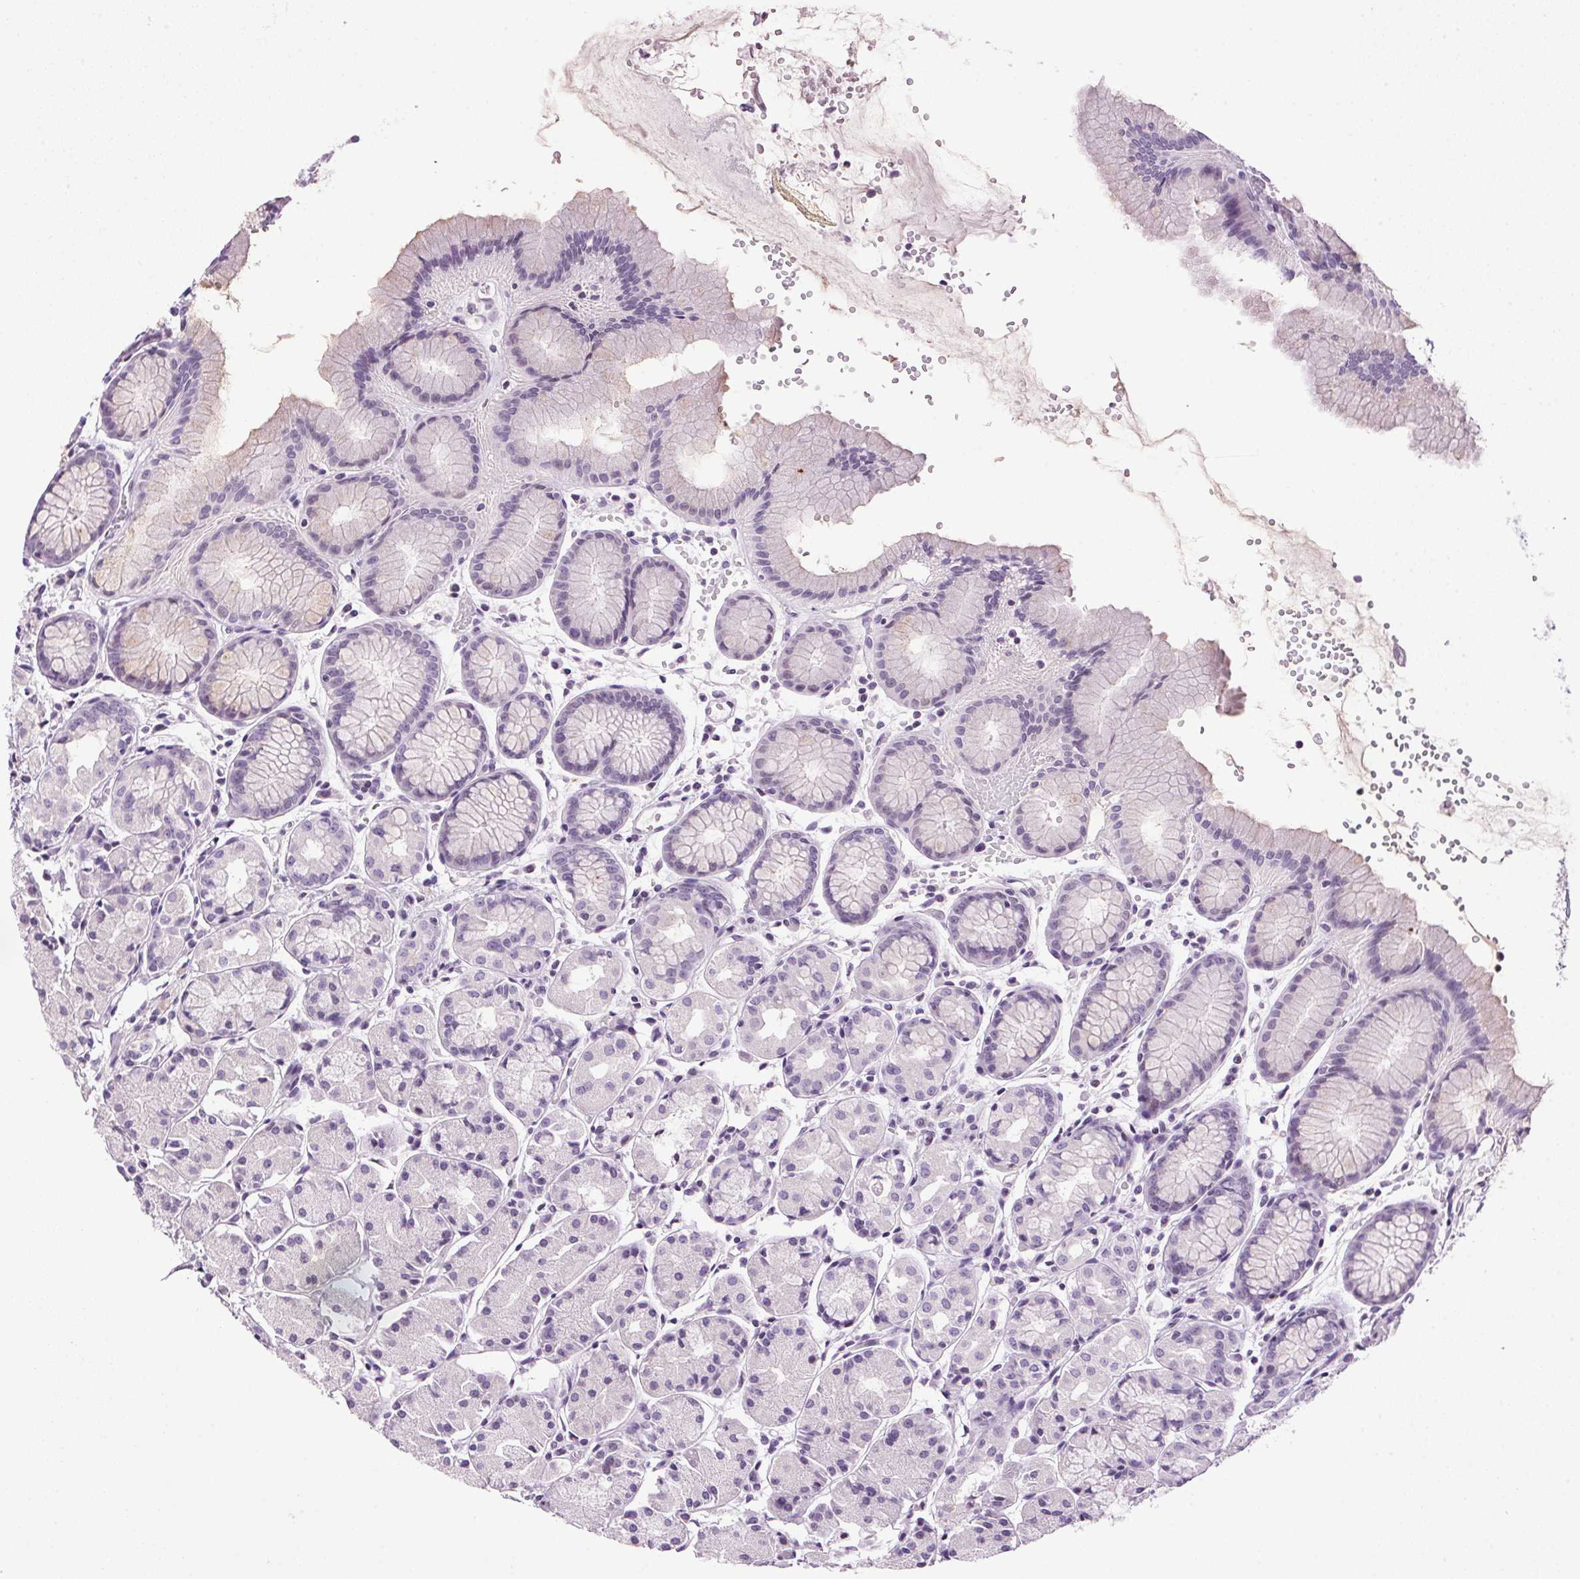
{"staining": {"intensity": "weak", "quantity": "<25%", "location": "cytoplasmic/membranous"}, "tissue": "stomach", "cell_type": "Glandular cells", "image_type": "normal", "snomed": [{"axis": "morphology", "description": "Normal tissue, NOS"}, {"axis": "topography", "description": "Stomach, upper"}], "caption": "Immunohistochemistry micrograph of unremarkable human stomach stained for a protein (brown), which exhibits no staining in glandular cells.", "gene": "TMEM88B", "patient": {"sex": "male", "age": 47}}